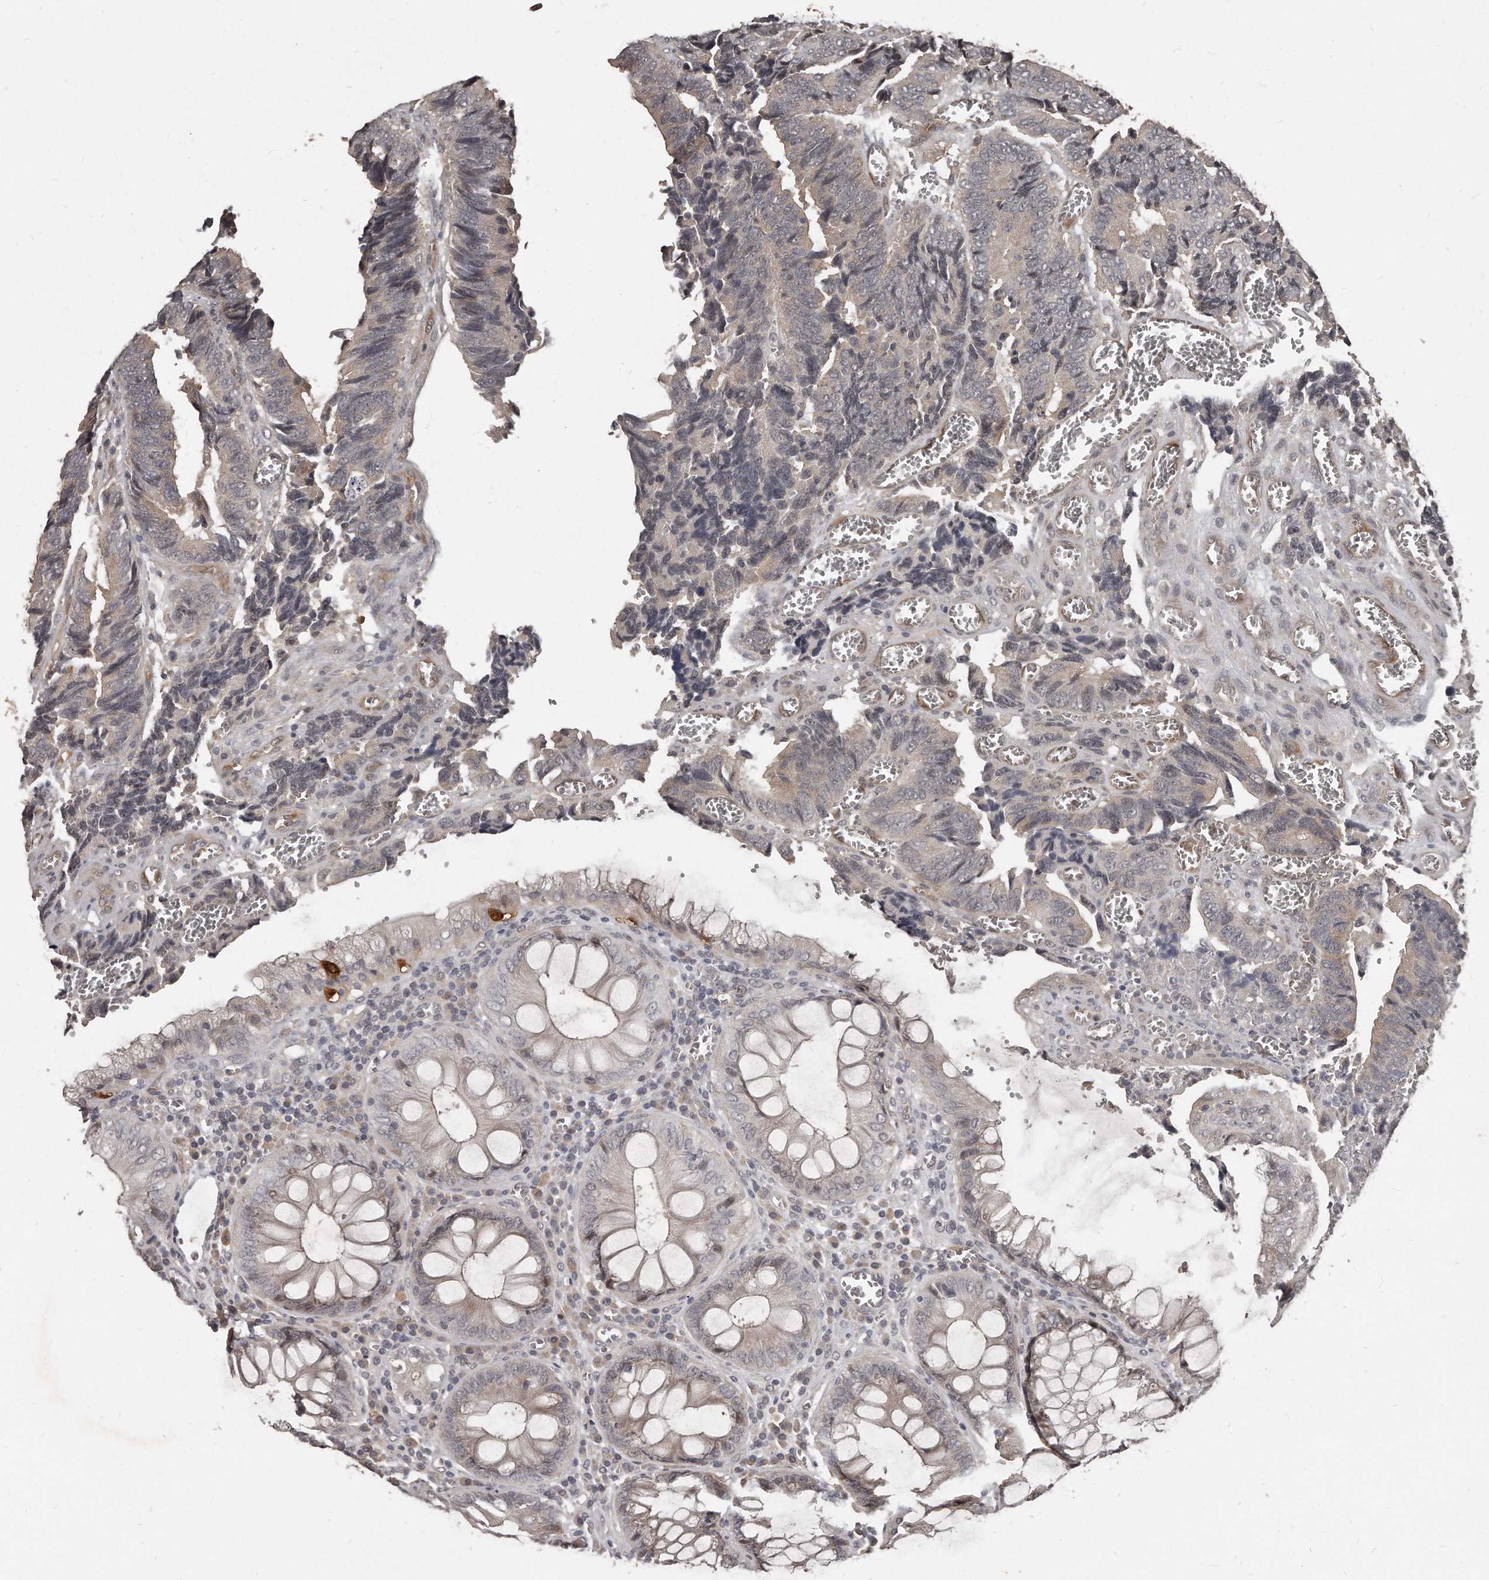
{"staining": {"intensity": "weak", "quantity": "<25%", "location": "cytoplasmic/membranous"}, "tissue": "colorectal cancer", "cell_type": "Tumor cells", "image_type": "cancer", "snomed": [{"axis": "morphology", "description": "Adenocarcinoma, NOS"}, {"axis": "topography", "description": "Colon"}], "caption": "This is a micrograph of IHC staining of colorectal cancer (adenocarcinoma), which shows no staining in tumor cells.", "gene": "GRB10", "patient": {"sex": "male", "age": 72}}